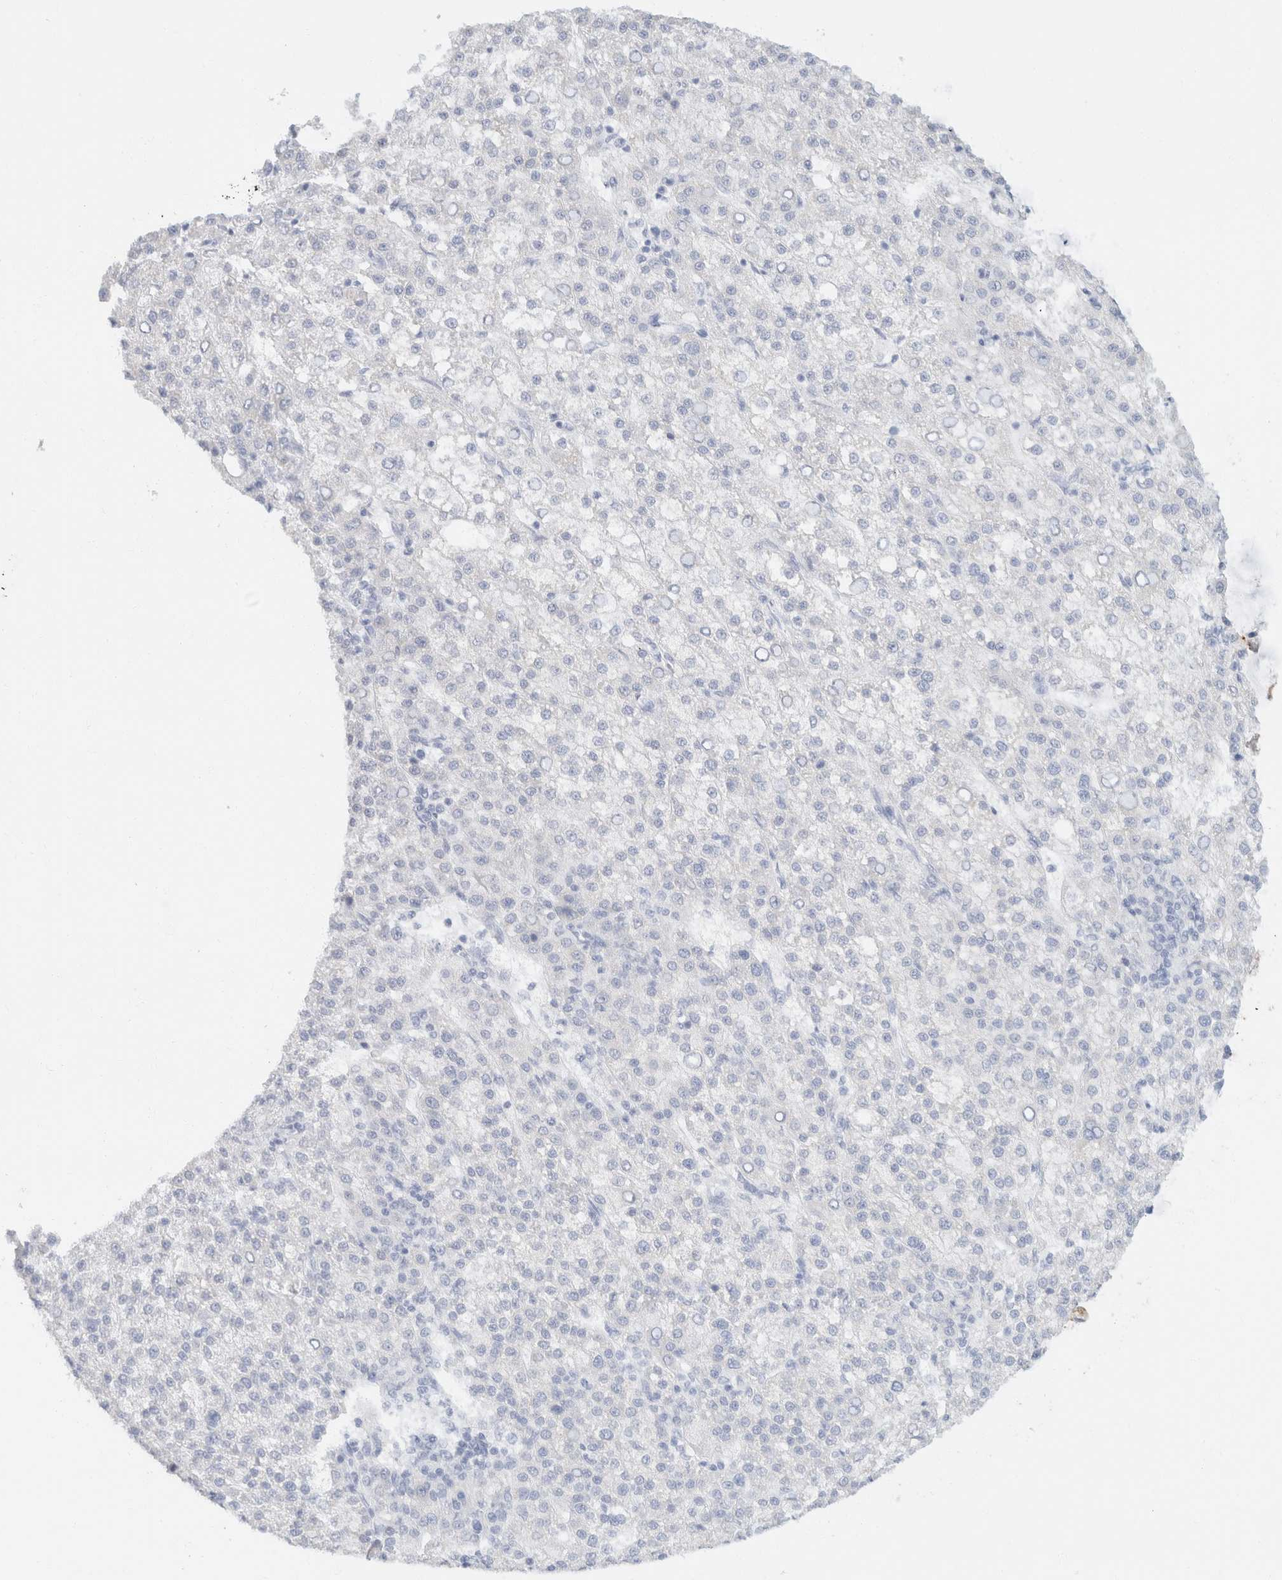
{"staining": {"intensity": "negative", "quantity": "none", "location": "none"}, "tissue": "liver cancer", "cell_type": "Tumor cells", "image_type": "cancer", "snomed": [{"axis": "morphology", "description": "Carcinoma, Hepatocellular, NOS"}, {"axis": "topography", "description": "Liver"}], "caption": "DAB immunohistochemical staining of human liver cancer shows no significant positivity in tumor cells.", "gene": "KRT20", "patient": {"sex": "female", "age": 58}}